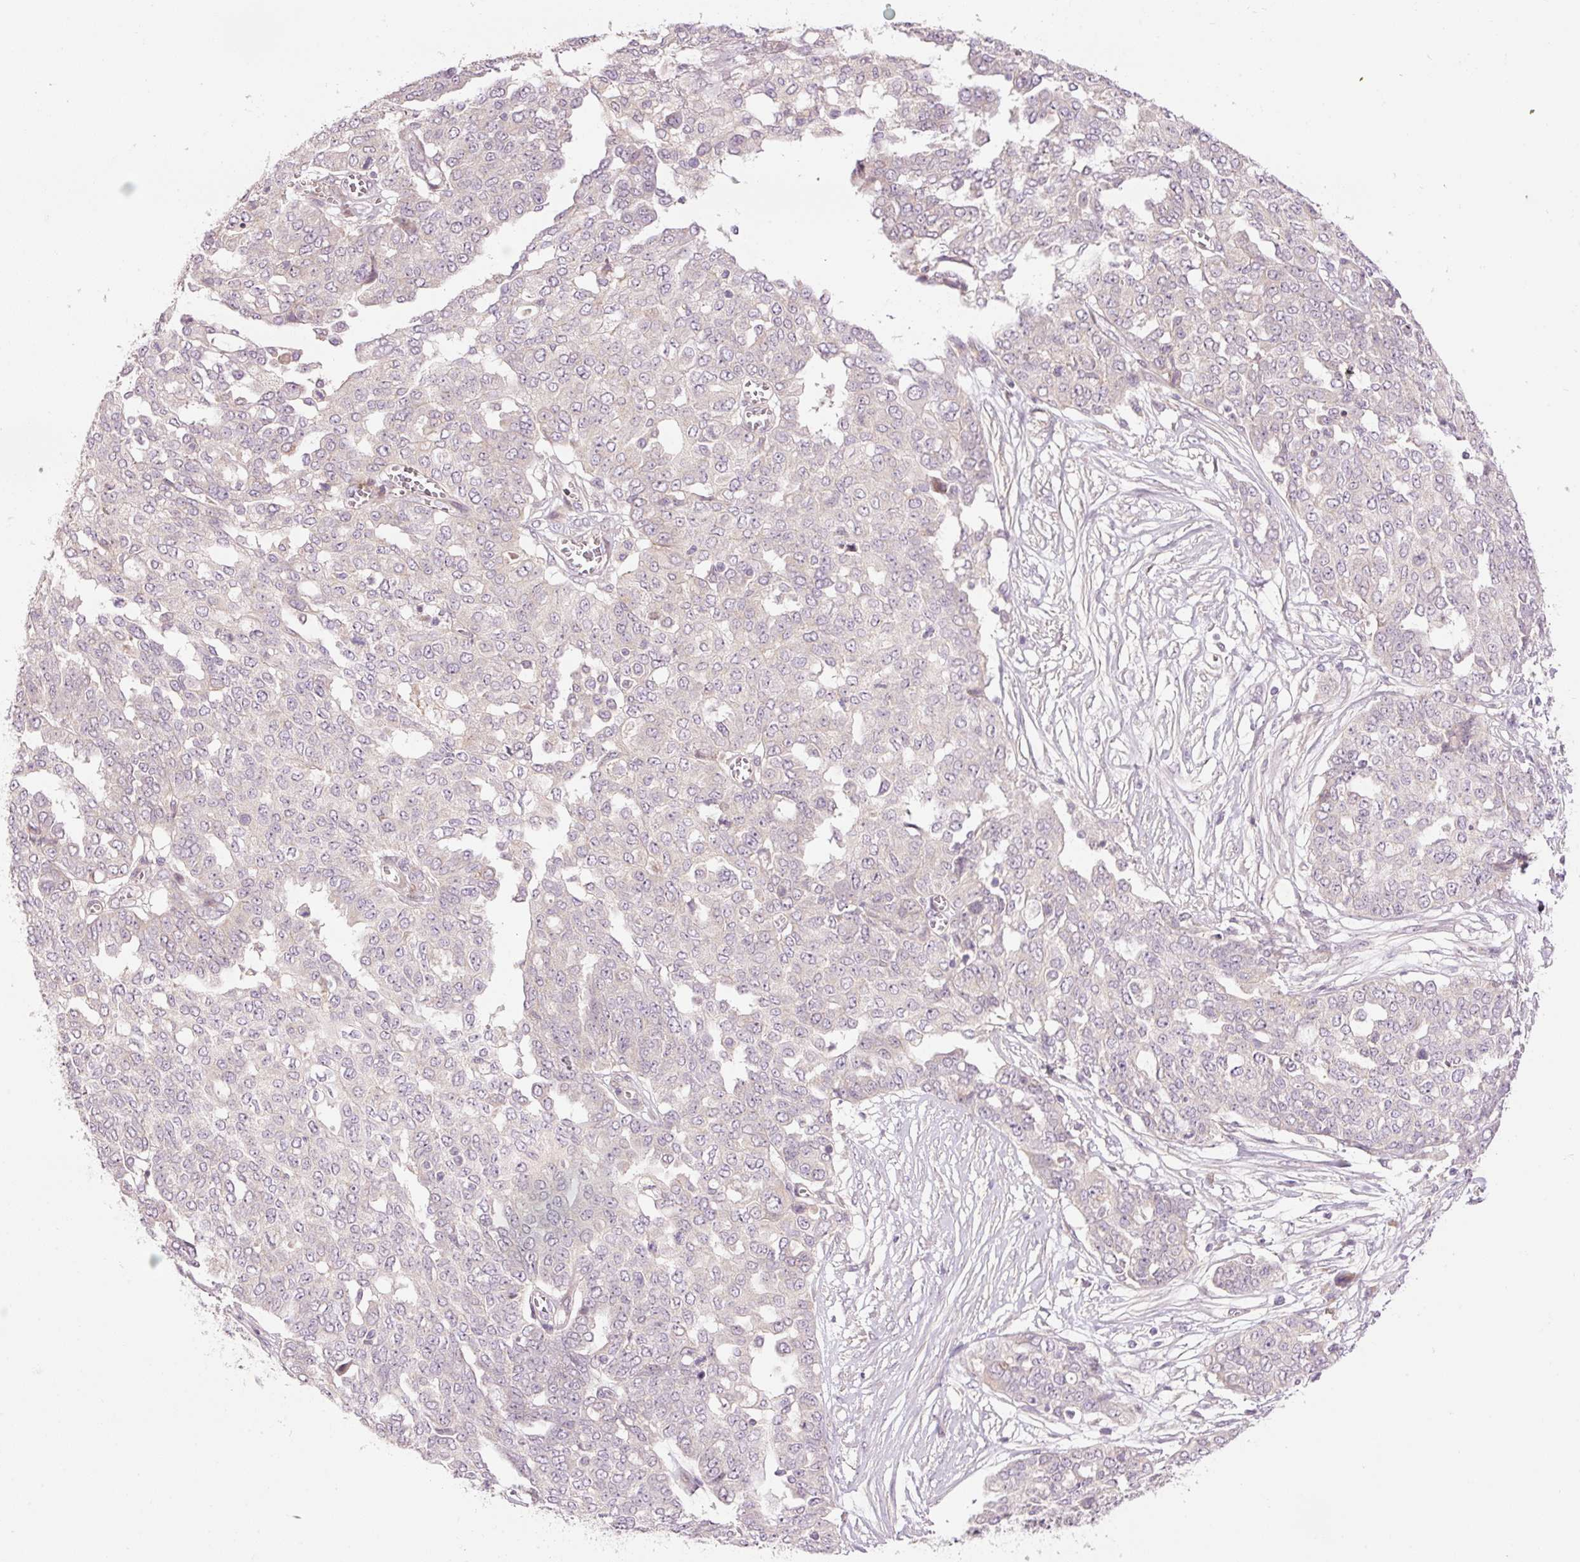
{"staining": {"intensity": "negative", "quantity": "none", "location": "none"}, "tissue": "ovarian cancer", "cell_type": "Tumor cells", "image_type": "cancer", "snomed": [{"axis": "morphology", "description": "Cystadenocarcinoma, serous, NOS"}, {"axis": "topography", "description": "Soft tissue"}, {"axis": "topography", "description": "Ovary"}], "caption": "An immunohistochemistry histopathology image of ovarian cancer is shown. There is no staining in tumor cells of ovarian cancer.", "gene": "SLC29A3", "patient": {"sex": "female", "age": 57}}